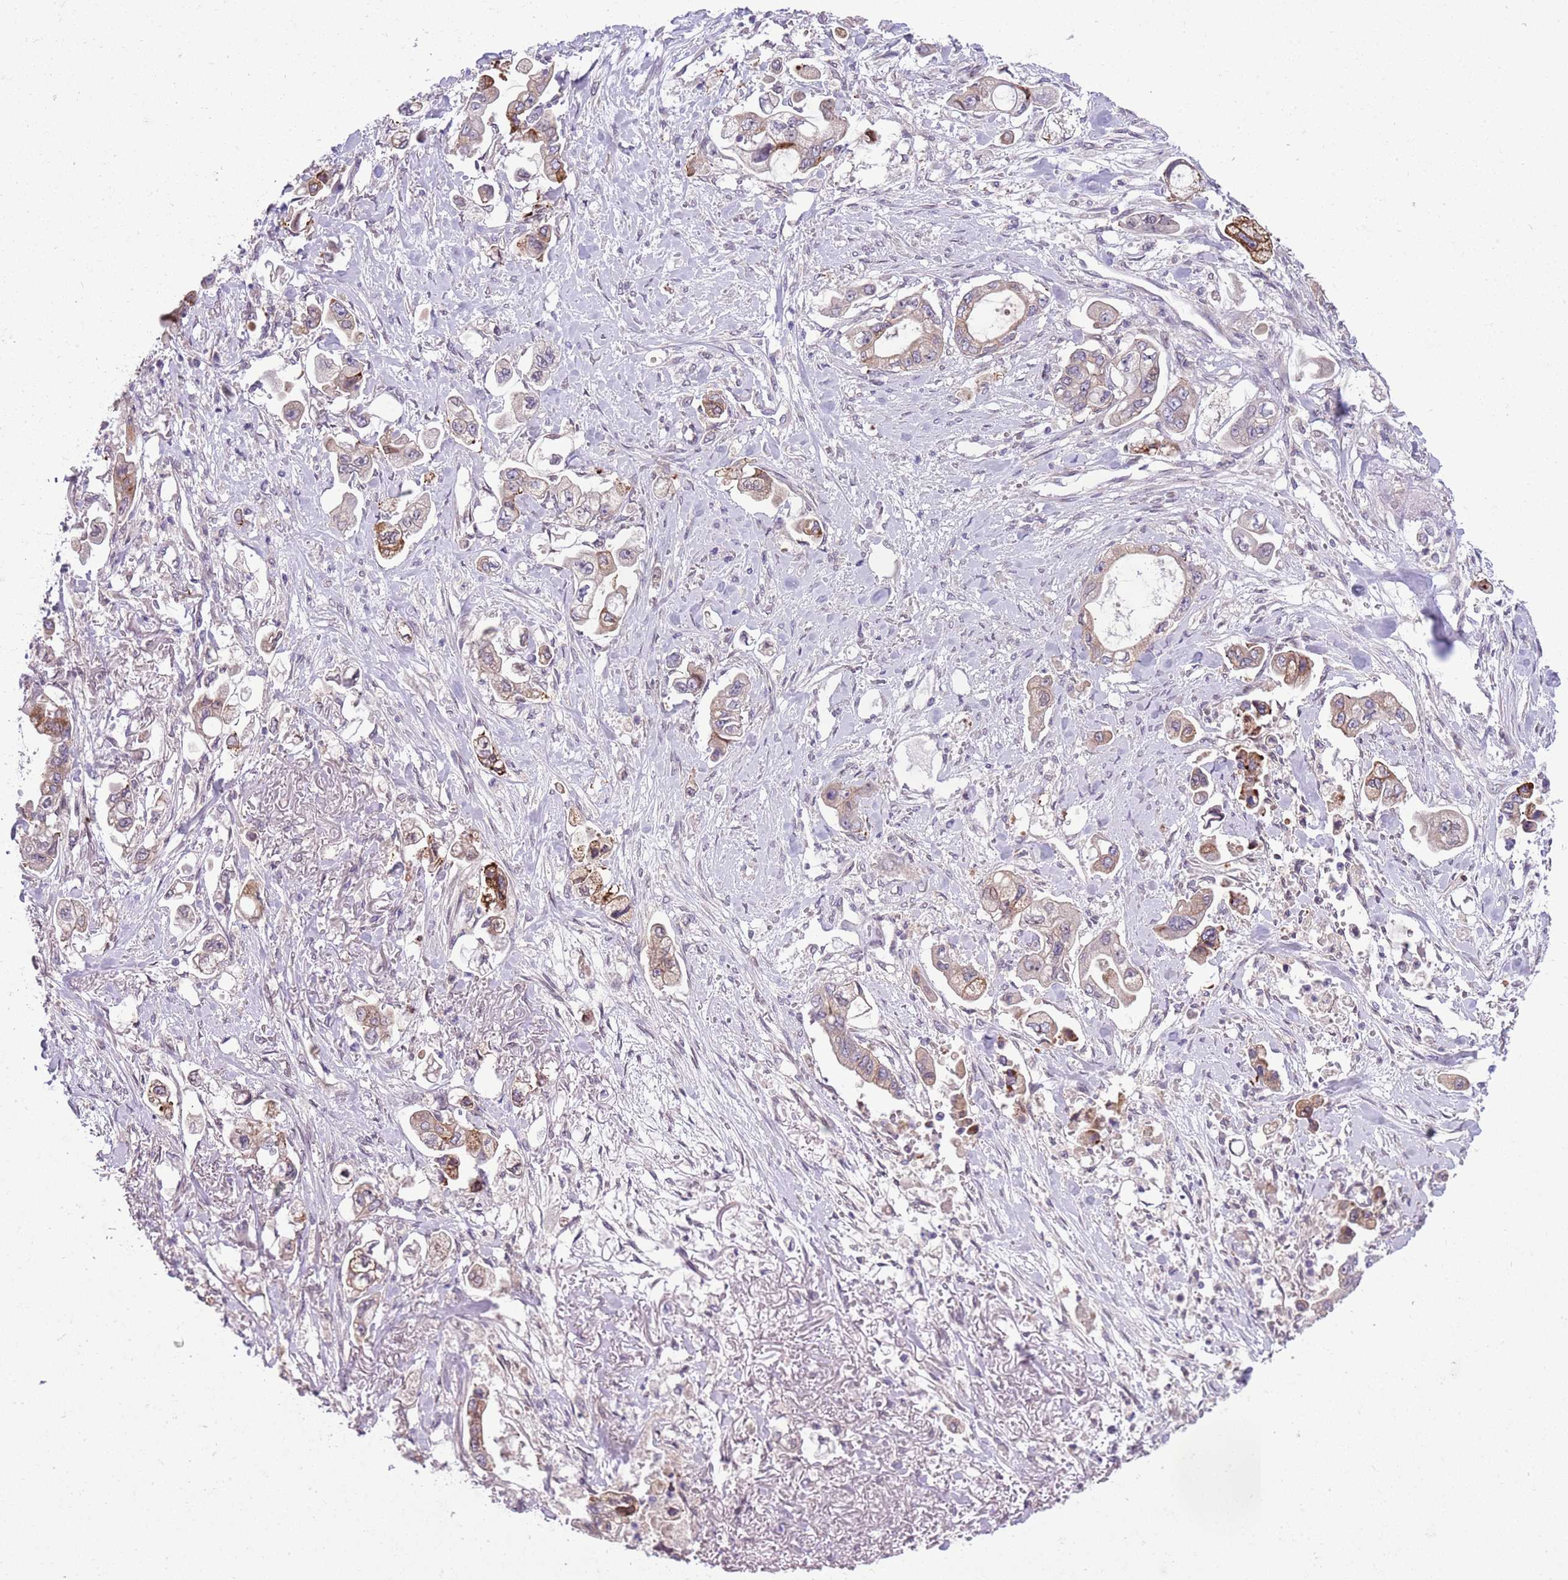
{"staining": {"intensity": "moderate", "quantity": "<25%", "location": "cytoplasmic/membranous"}, "tissue": "stomach cancer", "cell_type": "Tumor cells", "image_type": "cancer", "snomed": [{"axis": "morphology", "description": "Adenocarcinoma, NOS"}, {"axis": "topography", "description": "Stomach"}], "caption": "Protein staining exhibits moderate cytoplasmic/membranous expression in about <25% of tumor cells in stomach cancer (adenocarcinoma).", "gene": "CCND2", "patient": {"sex": "male", "age": 62}}